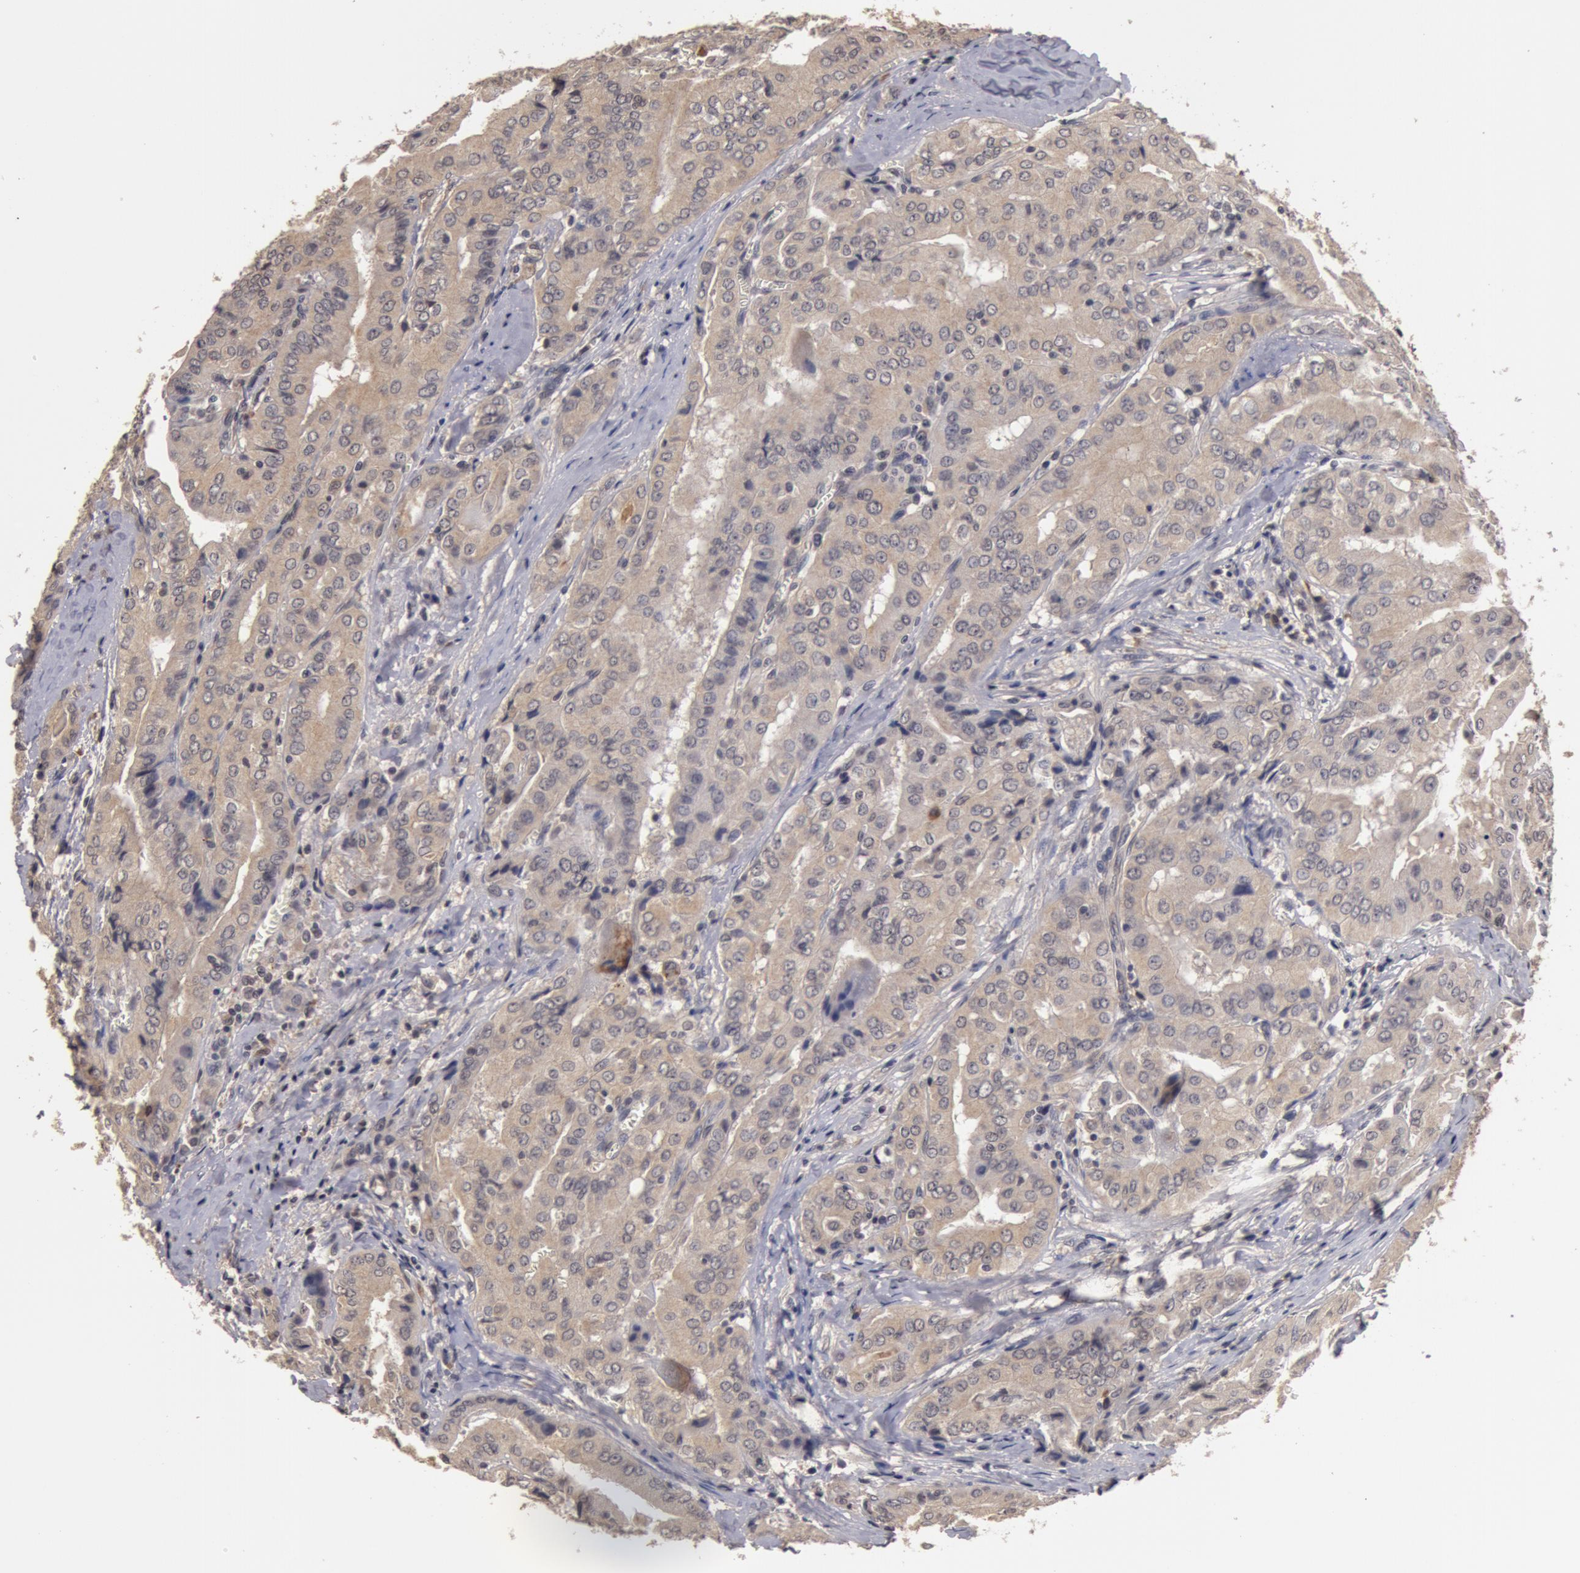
{"staining": {"intensity": "weak", "quantity": ">75%", "location": "cytoplasmic/membranous"}, "tissue": "thyroid cancer", "cell_type": "Tumor cells", "image_type": "cancer", "snomed": [{"axis": "morphology", "description": "Papillary adenocarcinoma, NOS"}, {"axis": "topography", "description": "Thyroid gland"}], "caption": "Immunohistochemical staining of thyroid papillary adenocarcinoma displays low levels of weak cytoplasmic/membranous protein positivity in approximately >75% of tumor cells. Using DAB (brown) and hematoxylin (blue) stains, captured at high magnification using brightfield microscopy.", "gene": "BCHE", "patient": {"sex": "female", "age": 71}}